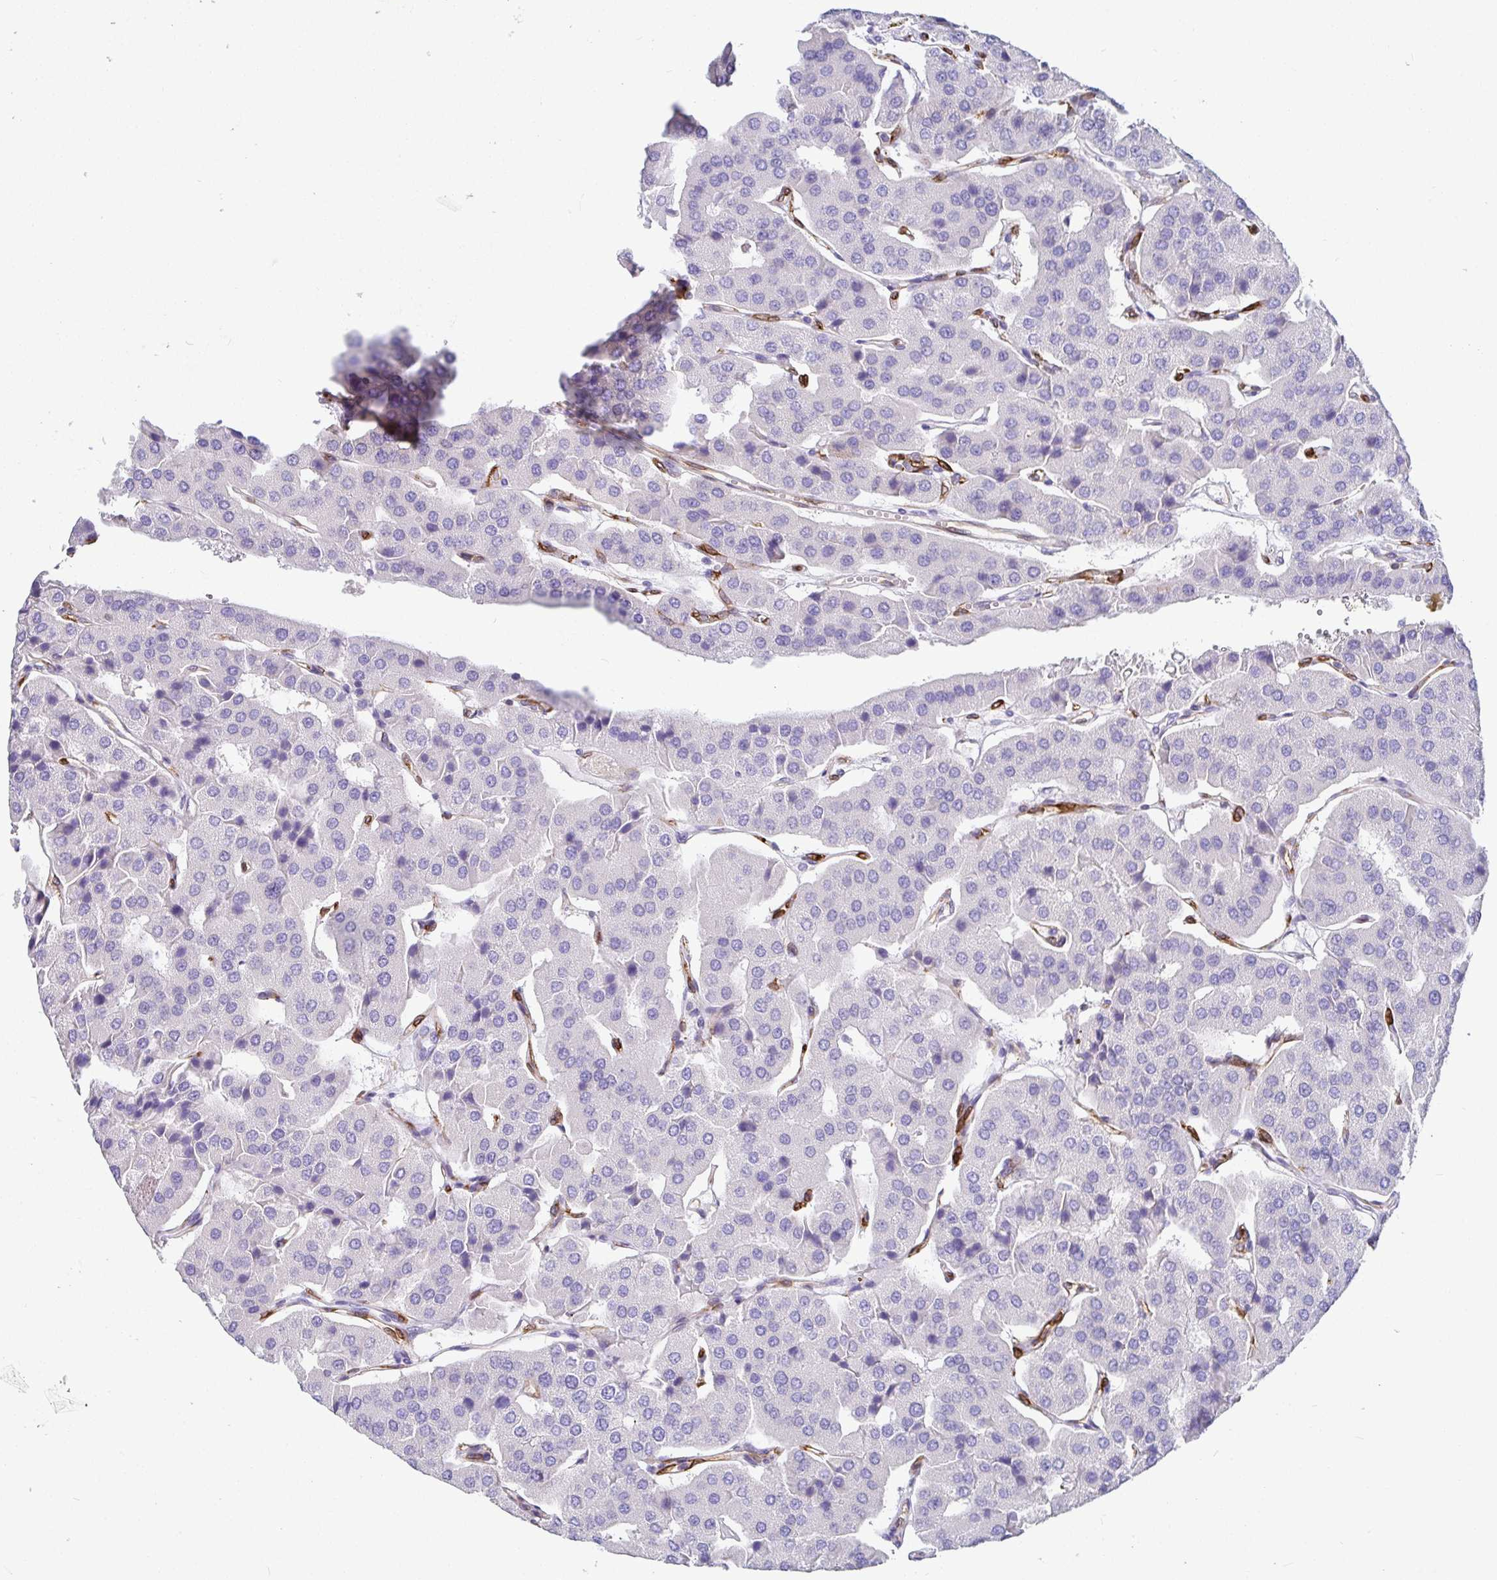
{"staining": {"intensity": "negative", "quantity": "none", "location": "none"}, "tissue": "parathyroid gland", "cell_type": "Glandular cells", "image_type": "normal", "snomed": [{"axis": "morphology", "description": "Normal tissue, NOS"}, {"axis": "morphology", "description": "Adenoma, NOS"}, {"axis": "topography", "description": "Parathyroid gland"}], "caption": "This micrograph is of benign parathyroid gland stained with IHC to label a protein in brown with the nuclei are counter-stained blue. There is no positivity in glandular cells.", "gene": "TP53I11", "patient": {"sex": "female", "age": 86}}